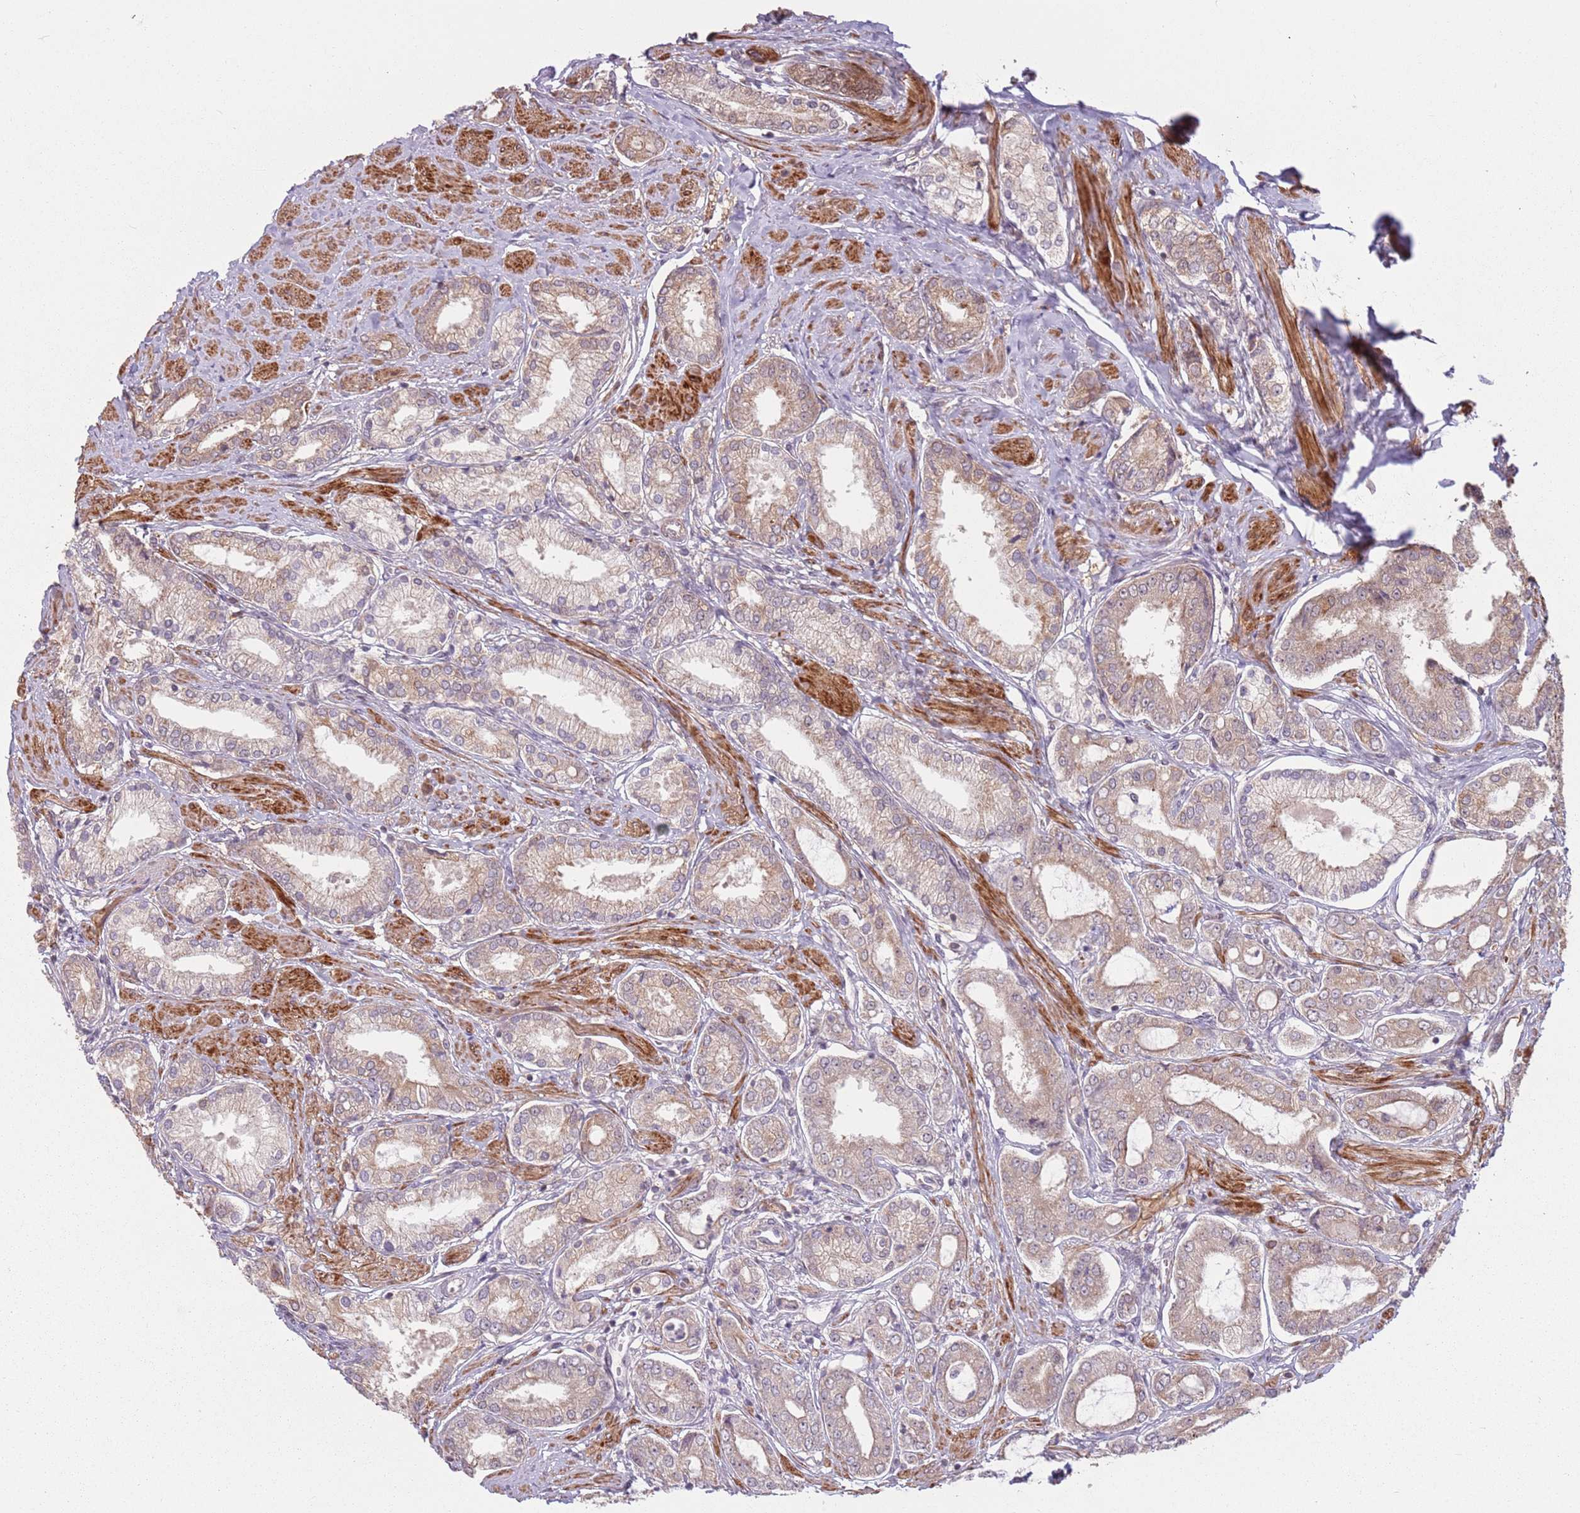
{"staining": {"intensity": "weak", "quantity": "25%-75%", "location": "cytoplasmic/membranous"}, "tissue": "prostate cancer", "cell_type": "Tumor cells", "image_type": "cancer", "snomed": [{"axis": "morphology", "description": "Adenocarcinoma, High grade"}, {"axis": "topography", "description": "Prostate and seminal vesicle, NOS"}], "caption": "This is an image of IHC staining of prostate cancer, which shows weak staining in the cytoplasmic/membranous of tumor cells.", "gene": "CCDC154", "patient": {"sex": "male", "age": 64}}